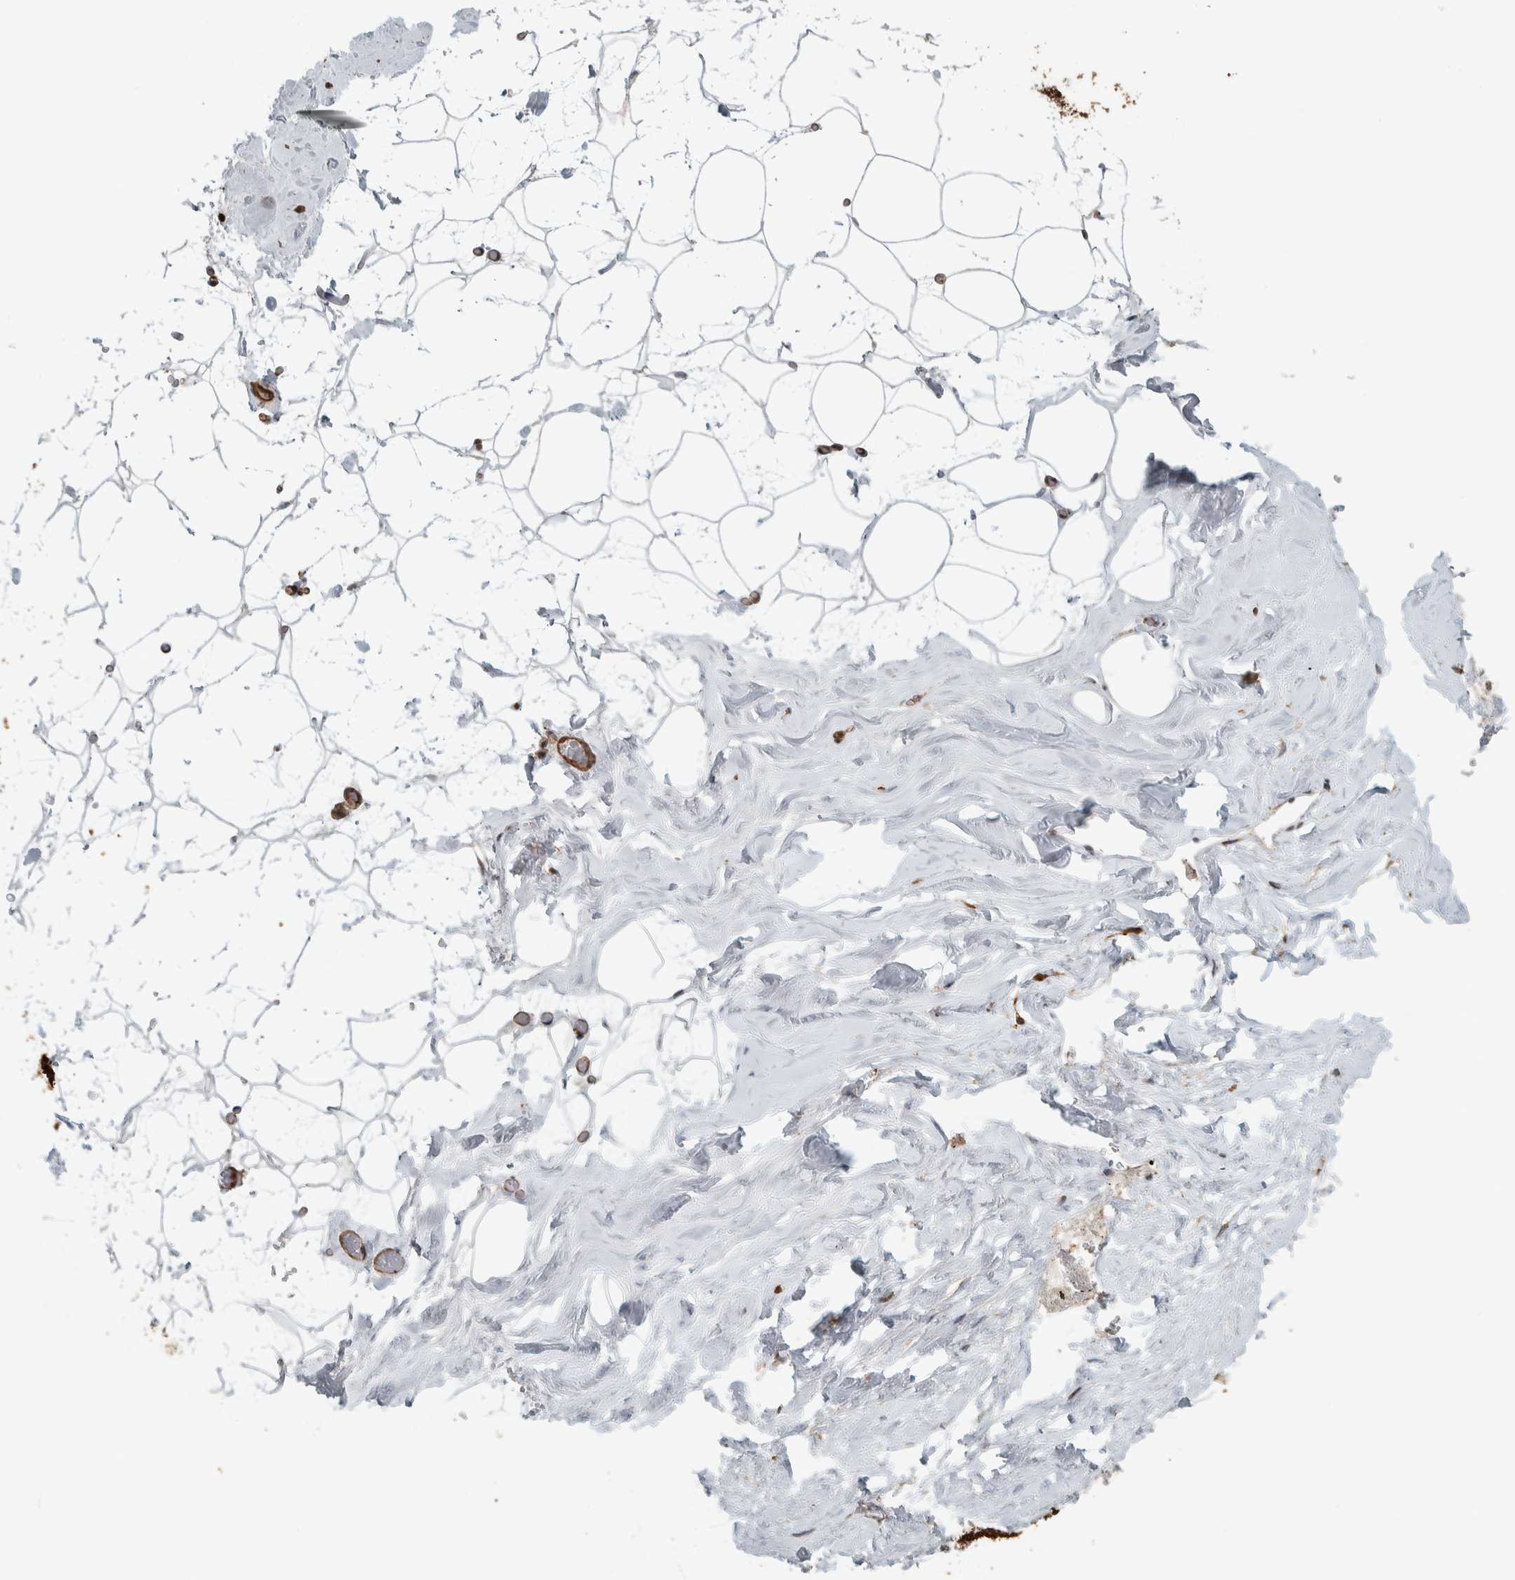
{"staining": {"intensity": "moderate", "quantity": ">75%", "location": "cytoplasmic/membranous"}, "tissue": "adipose tissue", "cell_type": "Adipocytes", "image_type": "normal", "snomed": [{"axis": "morphology", "description": "Normal tissue, NOS"}, {"axis": "morphology", "description": "Fibrosis, NOS"}, {"axis": "topography", "description": "Breast"}, {"axis": "topography", "description": "Adipose tissue"}], "caption": "IHC (DAB) staining of benign adipose tissue displays moderate cytoplasmic/membranous protein expression in about >75% of adipocytes.", "gene": "CNTROB", "patient": {"sex": "female", "age": 39}}